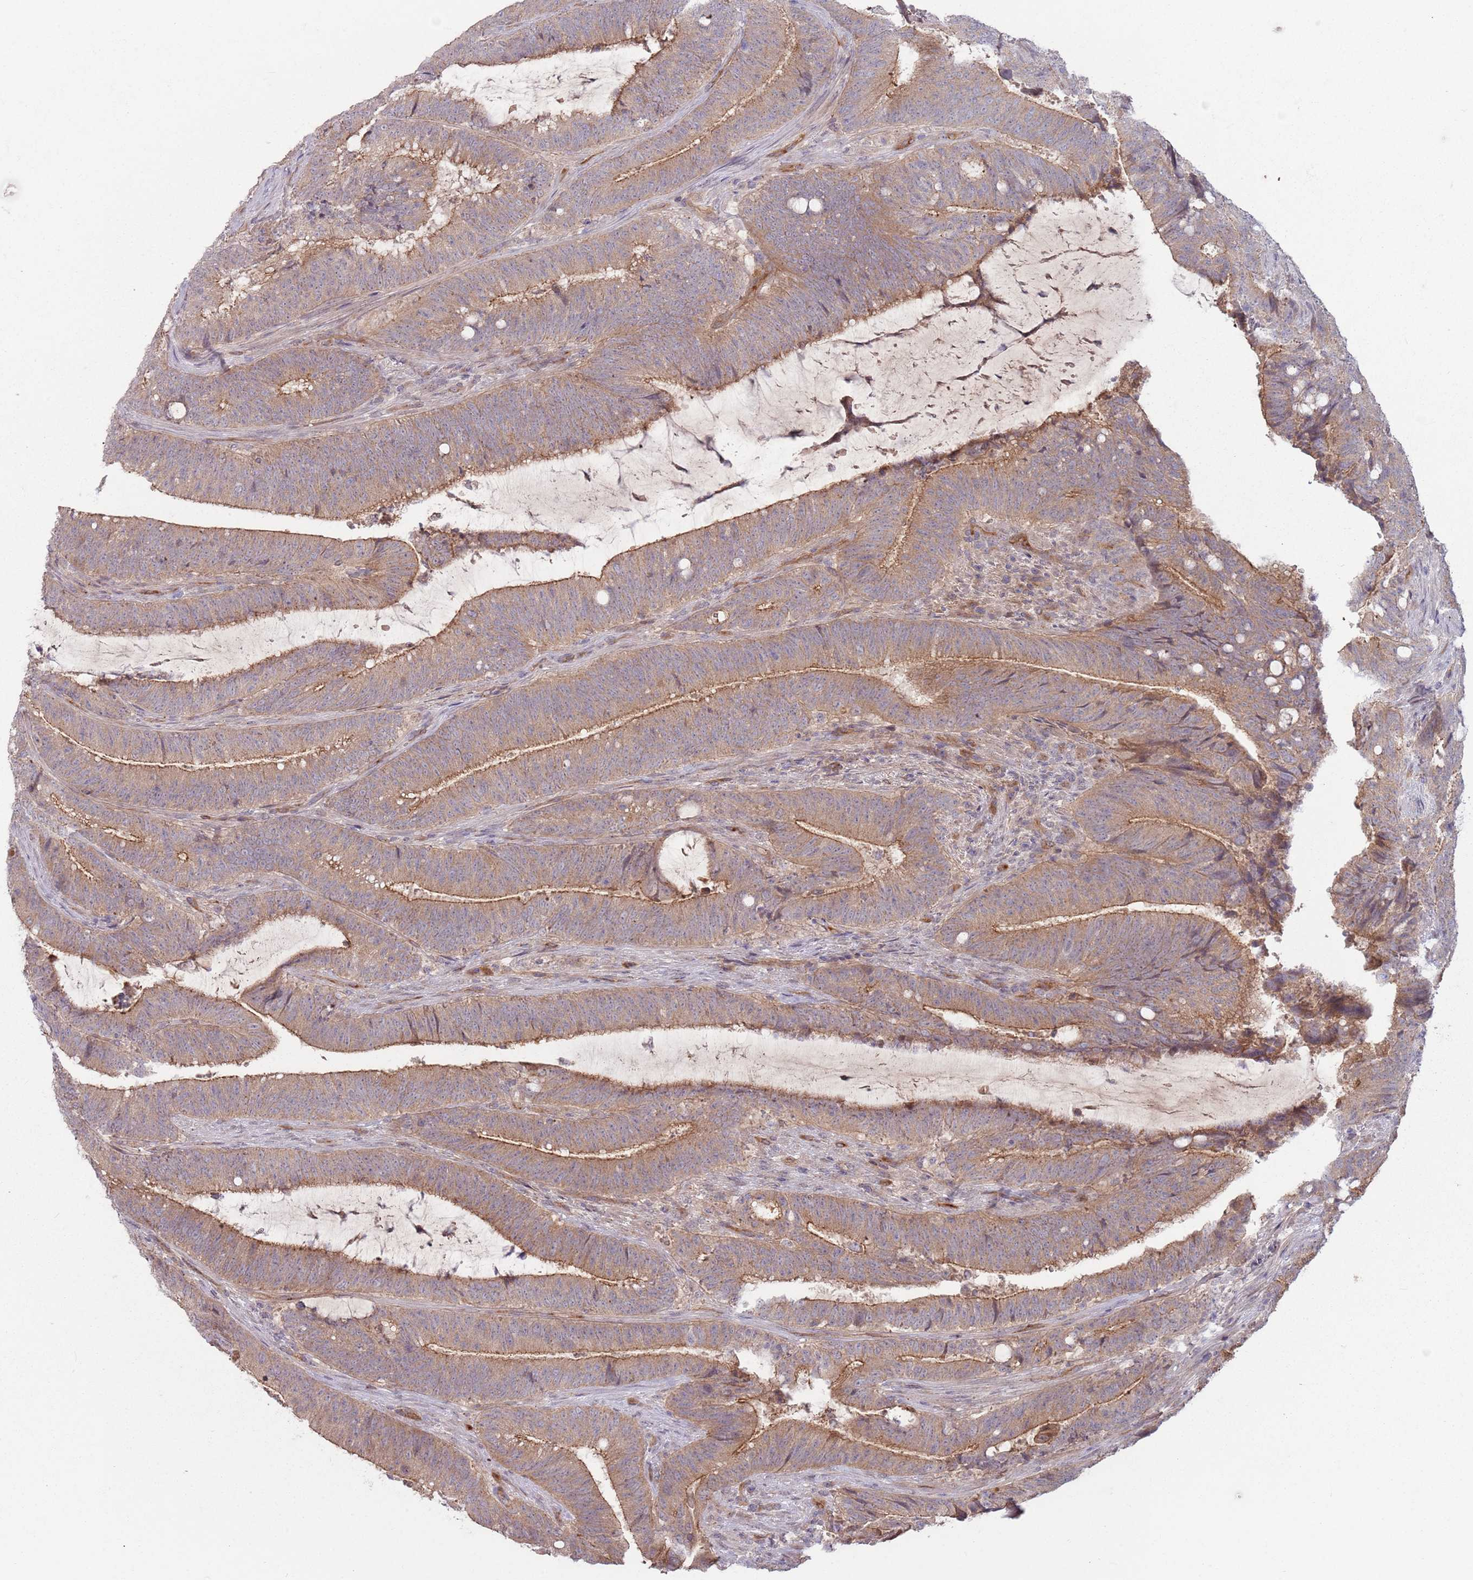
{"staining": {"intensity": "moderate", "quantity": ">75%", "location": "cytoplasmic/membranous"}, "tissue": "colorectal cancer", "cell_type": "Tumor cells", "image_type": "cancer", "snomed": [{"axis": "morphology", "description": "Adenocarcinoma, NOS"}, {"axis": "topography", "description": "Colon"}], "caption": "This is an image of IHC staining of colorectal cancer (adenocarcinoma), which shows moderate positivity in the cytoplasmic/membranous of tumor cells.", "gene": "SAV1", "patient": {"sex": "female", "age": 43}}